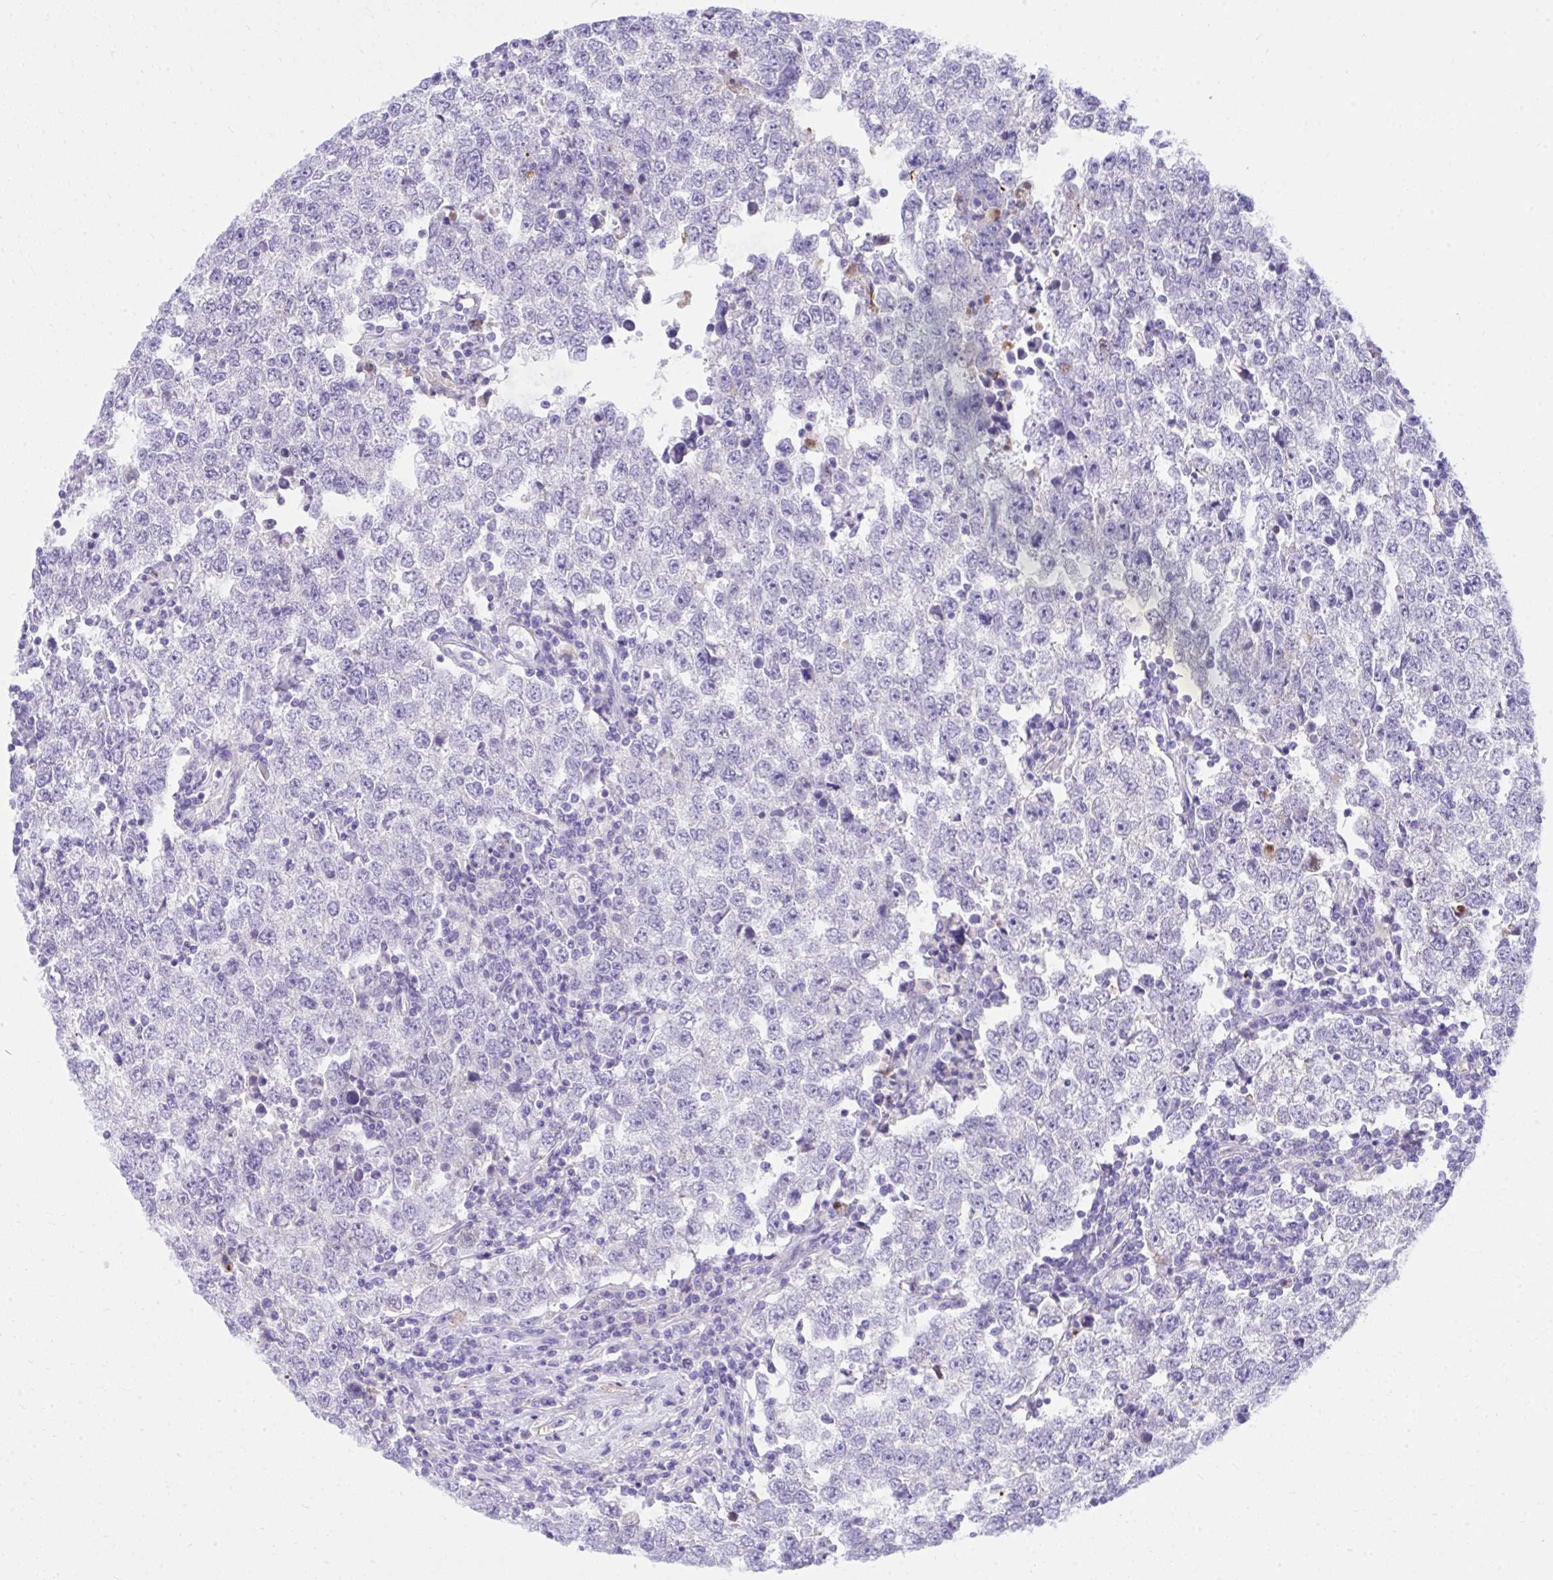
{"staining": {"intensity": "negative", "quantity": "none", "location": "none"}, "tissue": "testis cancer", "cell_type": "Tumor cells", "image_type": "cancer", "snomed": [{"axis": "morphology", "description": "Seminoma, NOS"}, {"axis": "morphology", "description": "Carcinoma, Embryonal, NOS"}, {"axis": "topography", "description": "Testis"}], "caption": "Tumor cells are negative for protein expression in human testis cancer.", "gene": "HRG", "patient": {"sex": "male", "age": 28}}